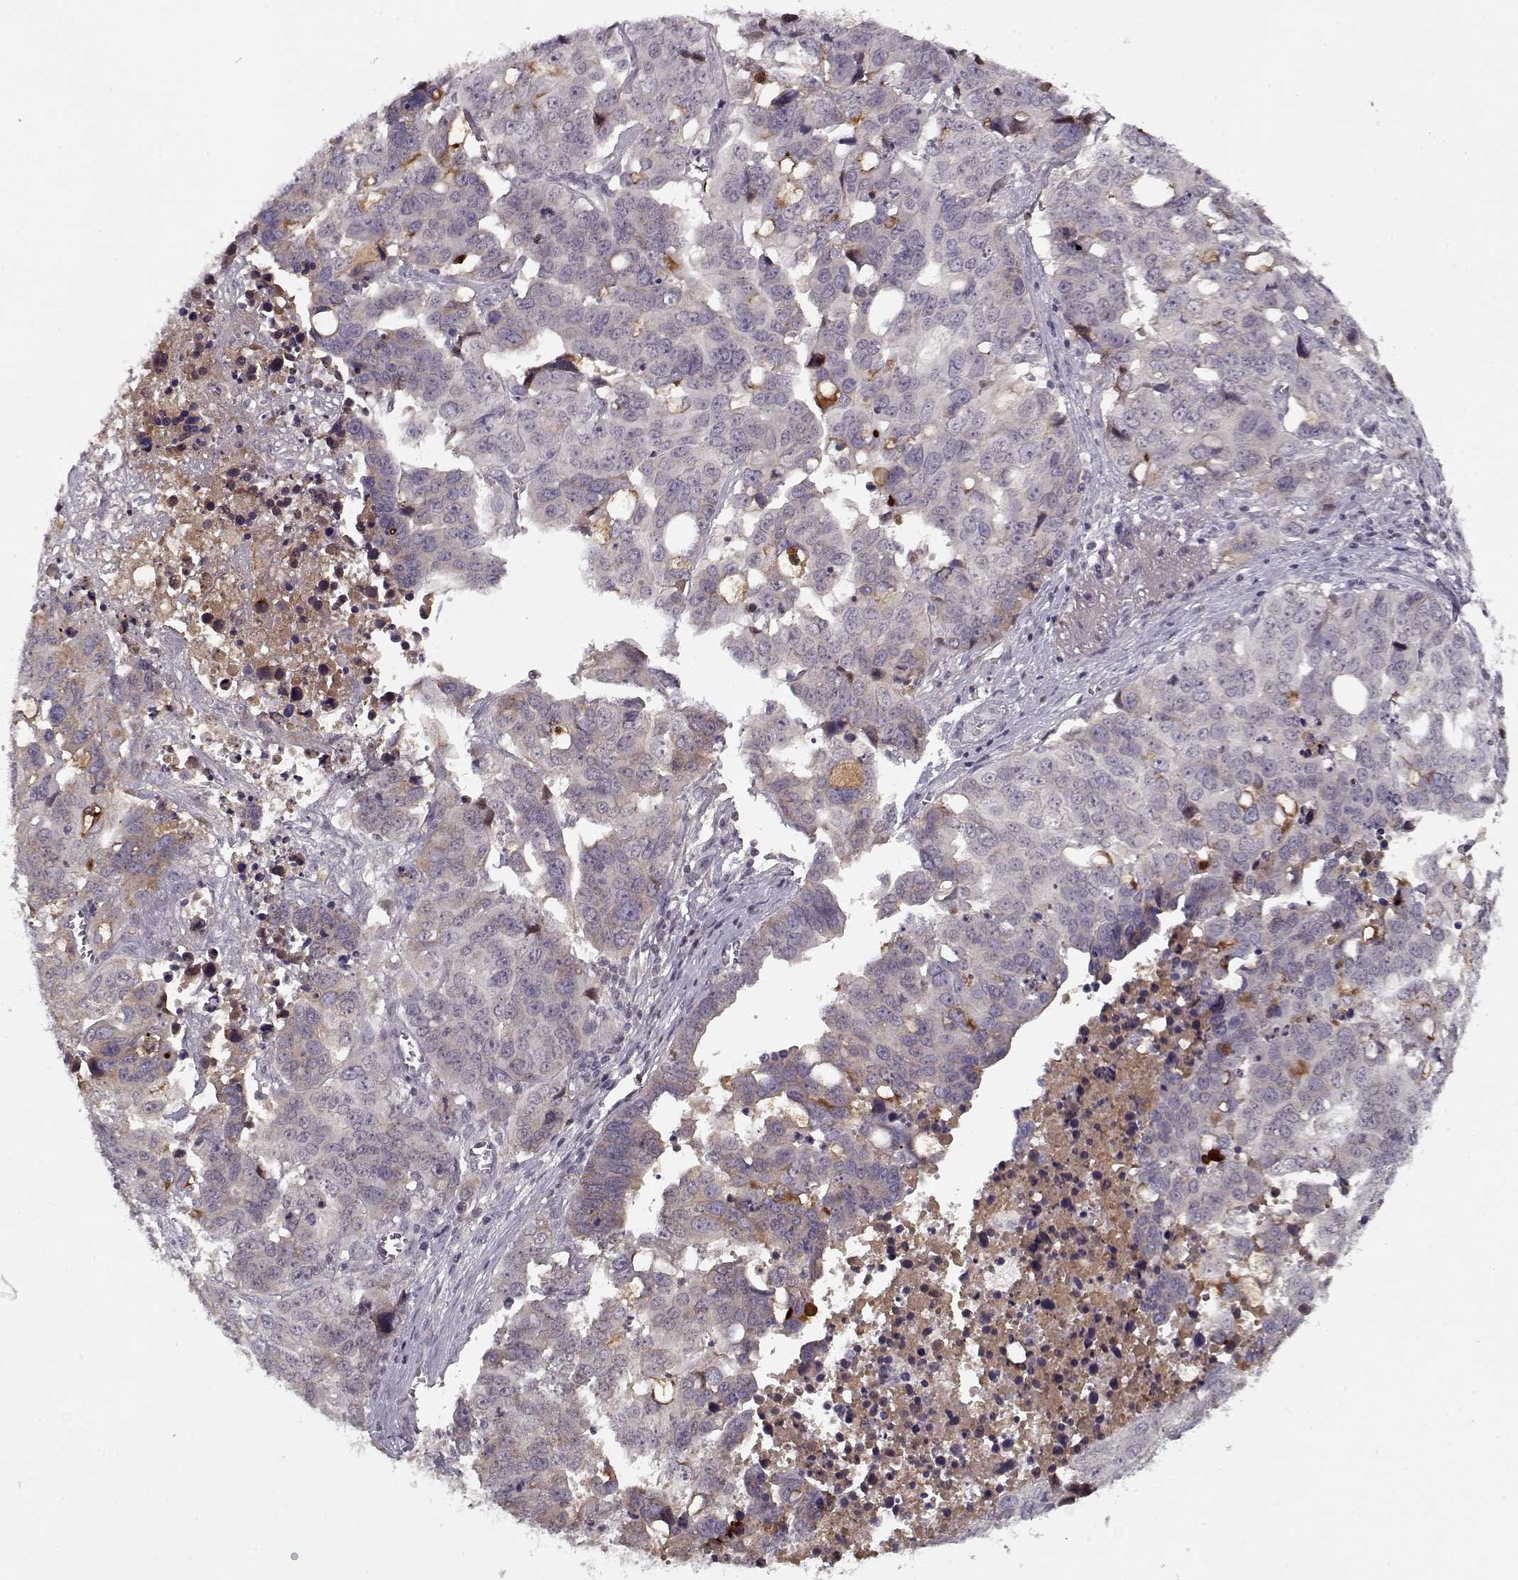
{"staining": {"intensity": "negative", "quantity": "none", "location": "none"}, "tissue": "ovarian cancer", "cell_type": "Tumor cells", "image_type": "cancer", "snomed": [{"axis": "morphology", "description": "Carcinoma, endometroid"}, {"axis": "topography", "description": "Ovary"}], "caption": "Ovarian cancer (endometroid carcinoma) stained for a protein using immunohistochemistry (IHC) demonstrates no positivity tumor cells.", "gene": "AFM", "patient": {"sex": "female", "age": 78}}